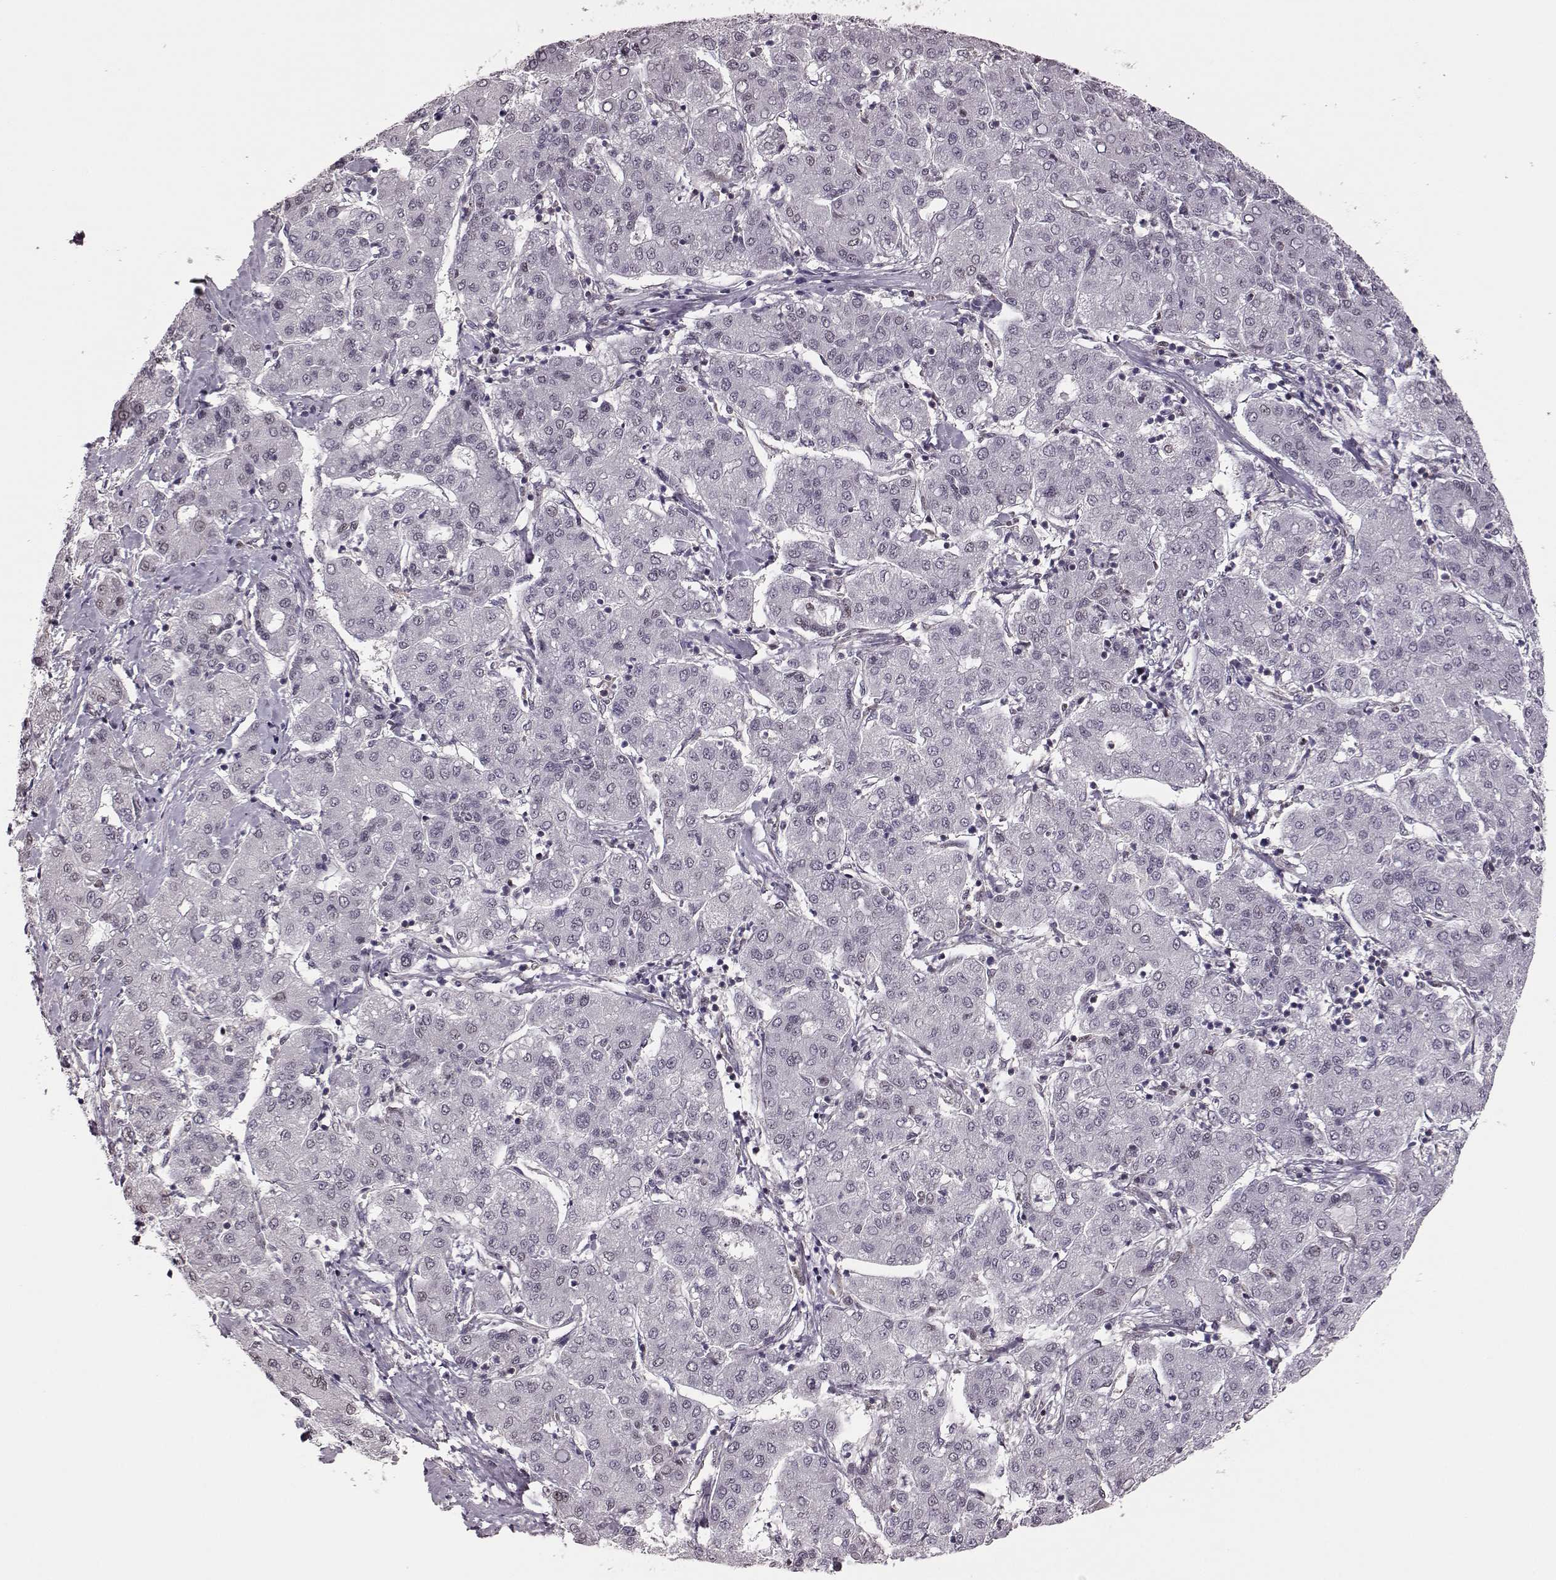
{"staining": {"intensity": "negative", "quantity": "none", "location": "none"}, "tissue": "liver cancer", "cell_type": "Tumor cells", "image_type": "cancer", "snomed": [{"axis": "morphology", "description": "Carcinoma, Hepatocellular, NOS"}, {"axis": "topography", "description": "Liver"}], "caption": "An immunohistochemistry (IHC) histopathology image of liver cancer is shown. There is no staining in tumor cells of liver cancer. (DAB IHC, high magnification).", "gene": "KLF6", "patient": {"sex": "male", "age": 65}}